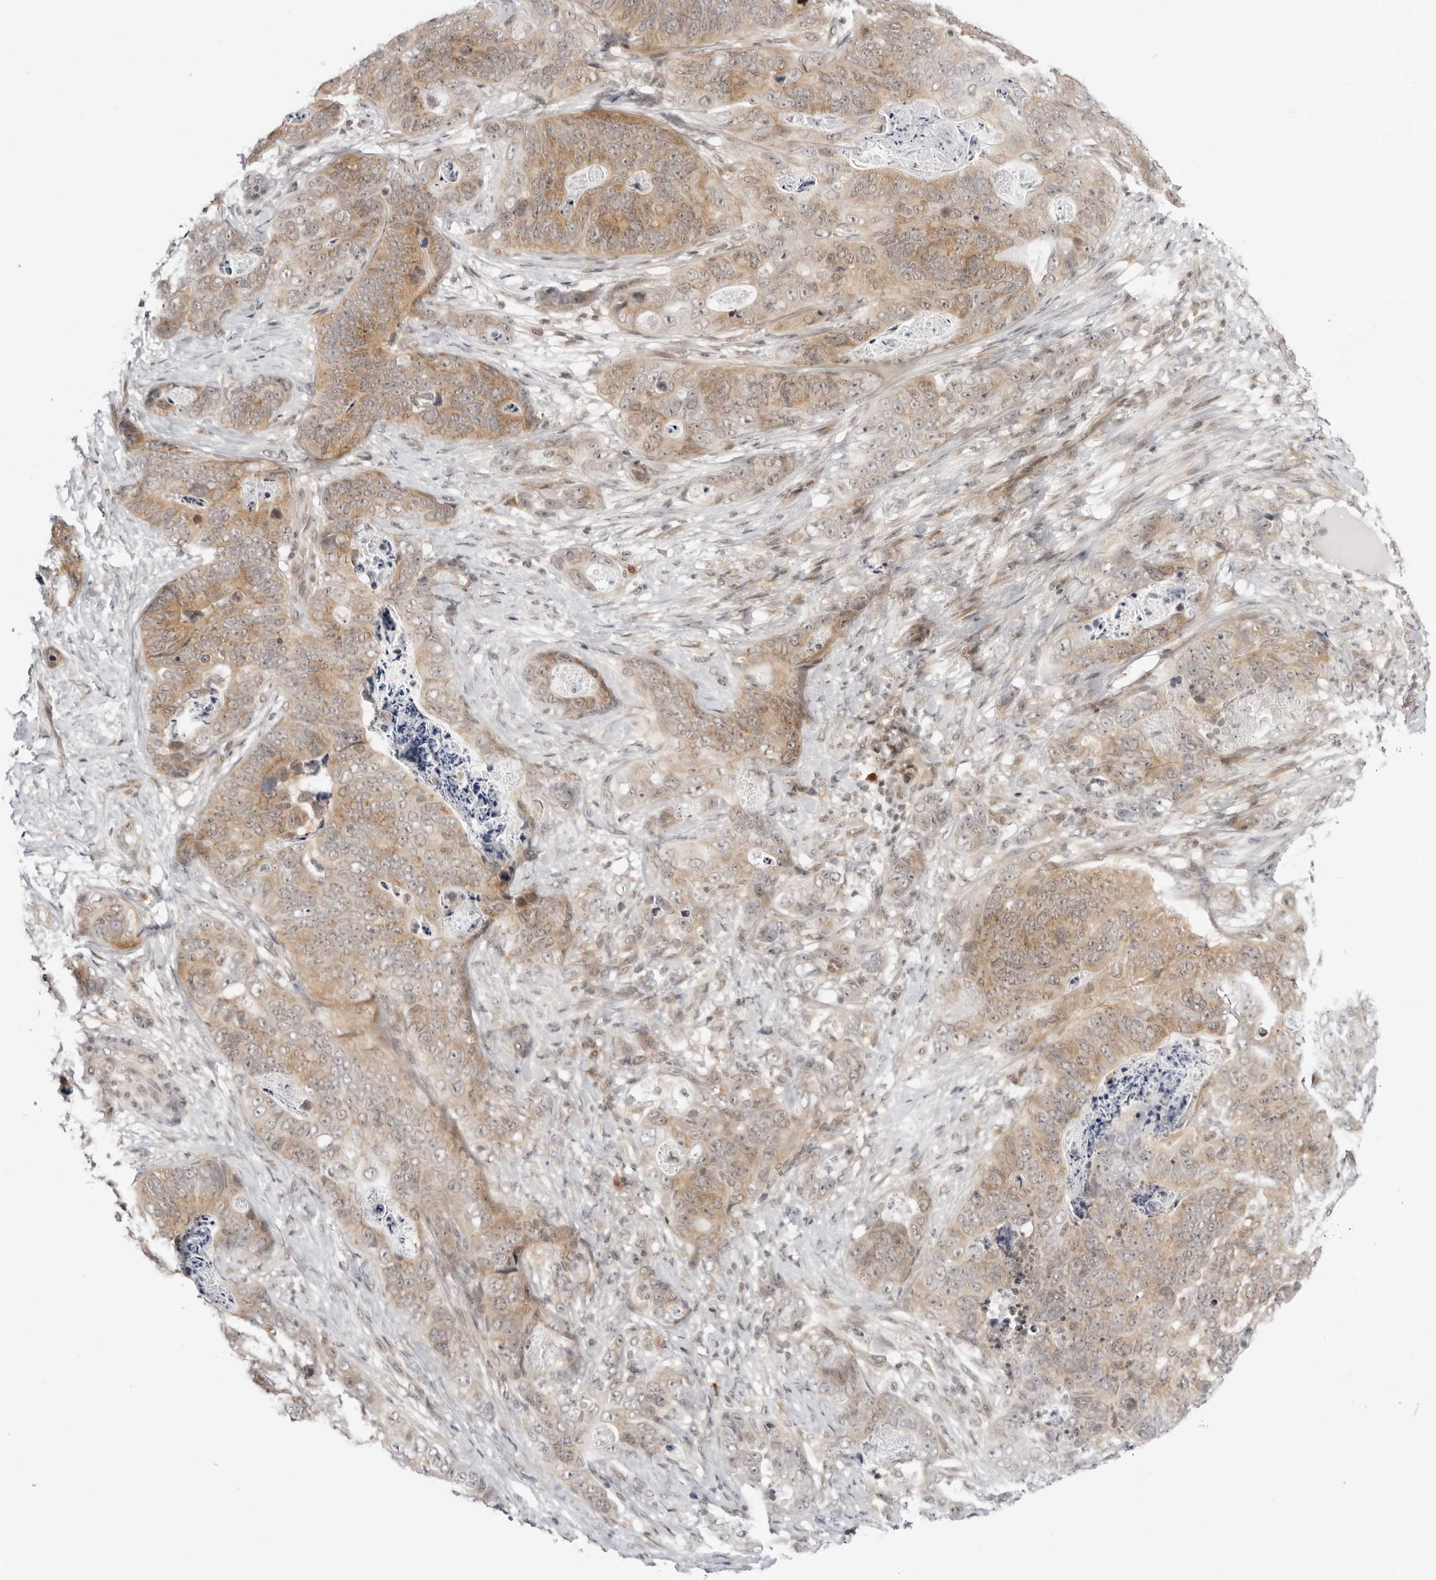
{"staining": {"intensity": "moderate", "quantity": "25%-75%", "location": "cytoplasmic/membranous"}, "tissue": "stomach cancer", "cell_type": "Tumor cells", "image_type": "cancer", "snomed": [{"axis": "morphology", "description": "Normal tissue, NOS"}, {"axis": "morphology", "description": "Adenocarcinoma, NOS"}, {"axis": "topography", "description": "Stomach"}], "caption": "A brown stain highlights moderate cytoplasmic/membranous staining of a protein in adenocarcinoma (stomach) tumor cells. The staining is performed using DAB (3,3'-diaminobenzidine) brown chromogen to label protein expression. The nuclei are counter-stained blue using hematoxylin.", "gene": "PPP2R5C", "patient": {"sex": "female", "age": 89}}